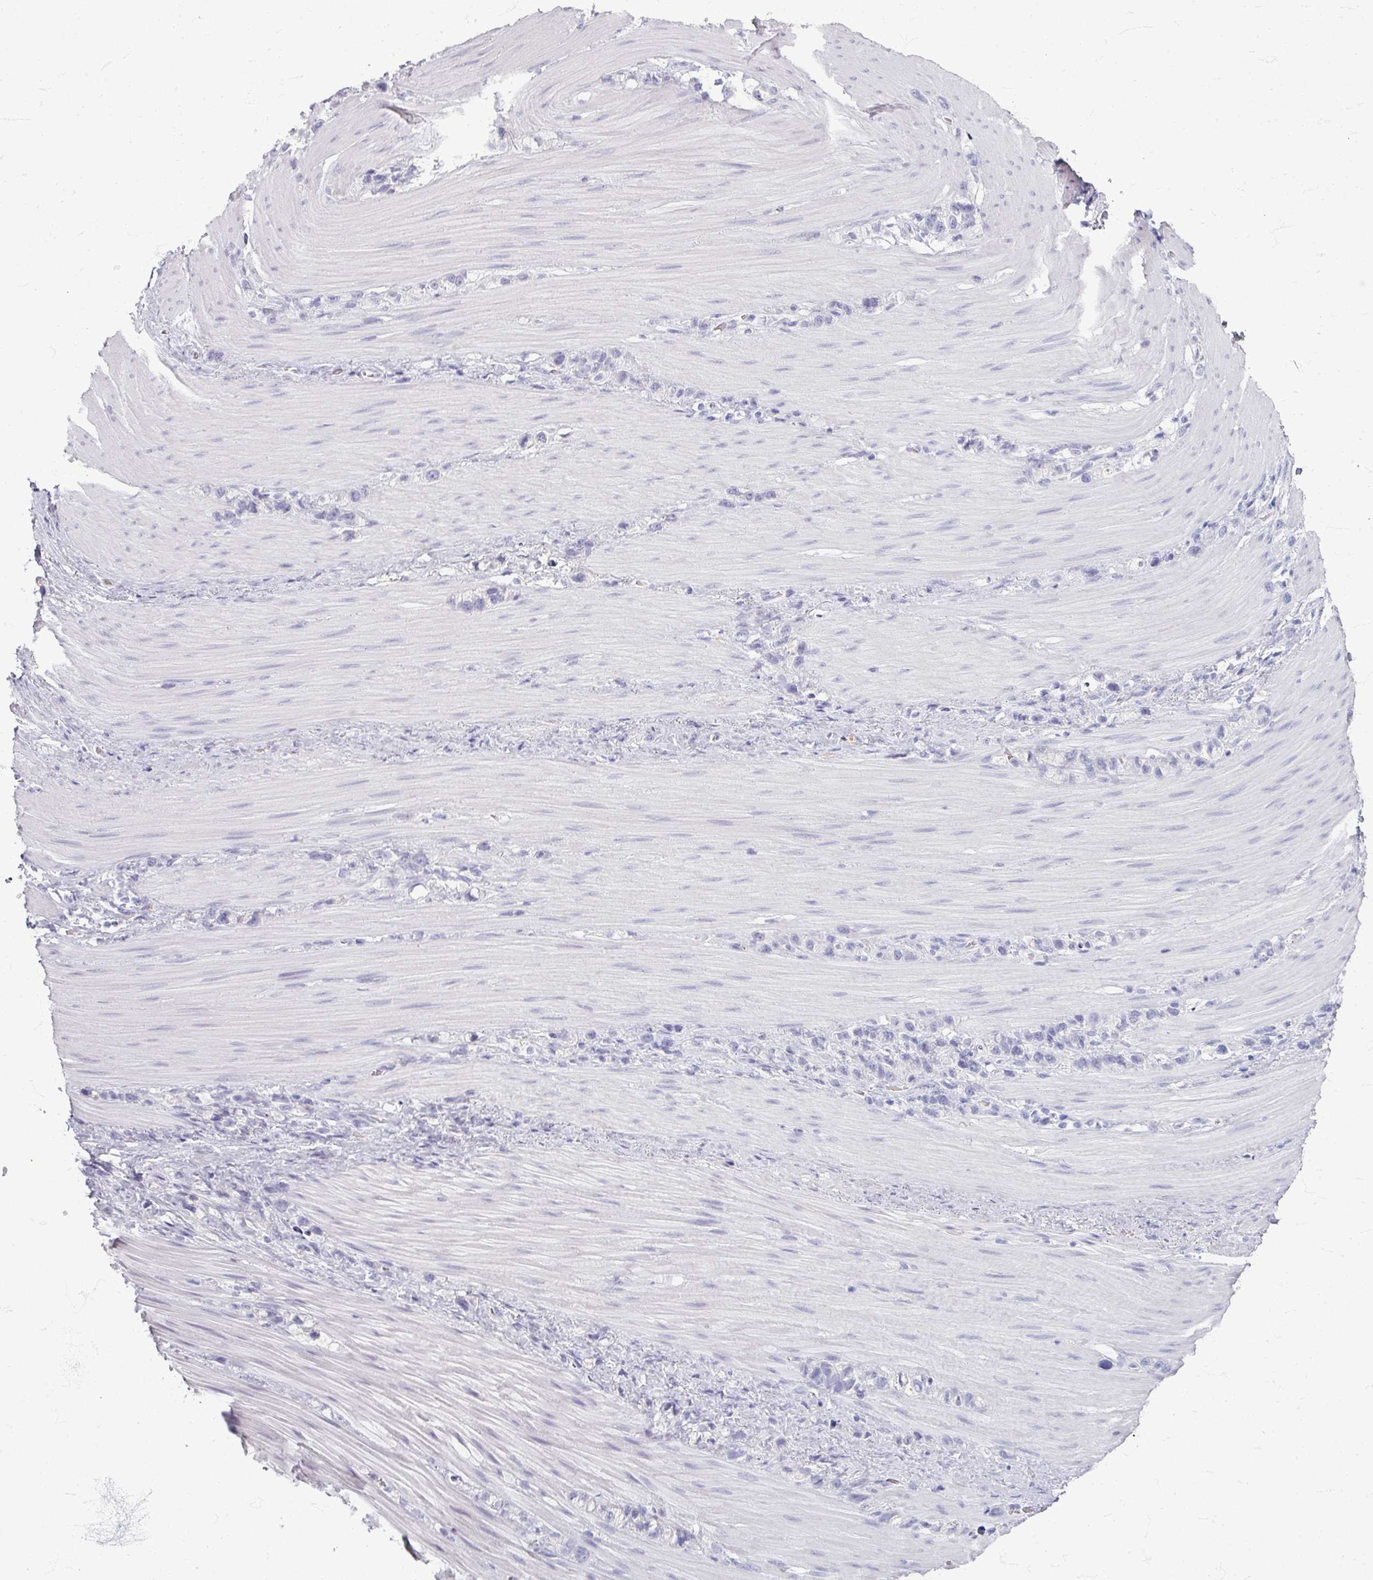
{"staining": {"intensity": "negative", "quantity": "none", "location": "none"}, "tissue": "stomach cancer", "cell_type": "Tumor cells", "image_type": "cancer", "snomed": [{"axis": "morphology", "description": "Adenocarcinoma, NOS"}, {"axis": "topography", "description": "Stomach"}], "caption": "IHC of stomach cancer (adenocarcinoma) reveals no positivity in tumor cells.", "gene": "ZNF878", "patient": {"sex": "female", "age": 65}}